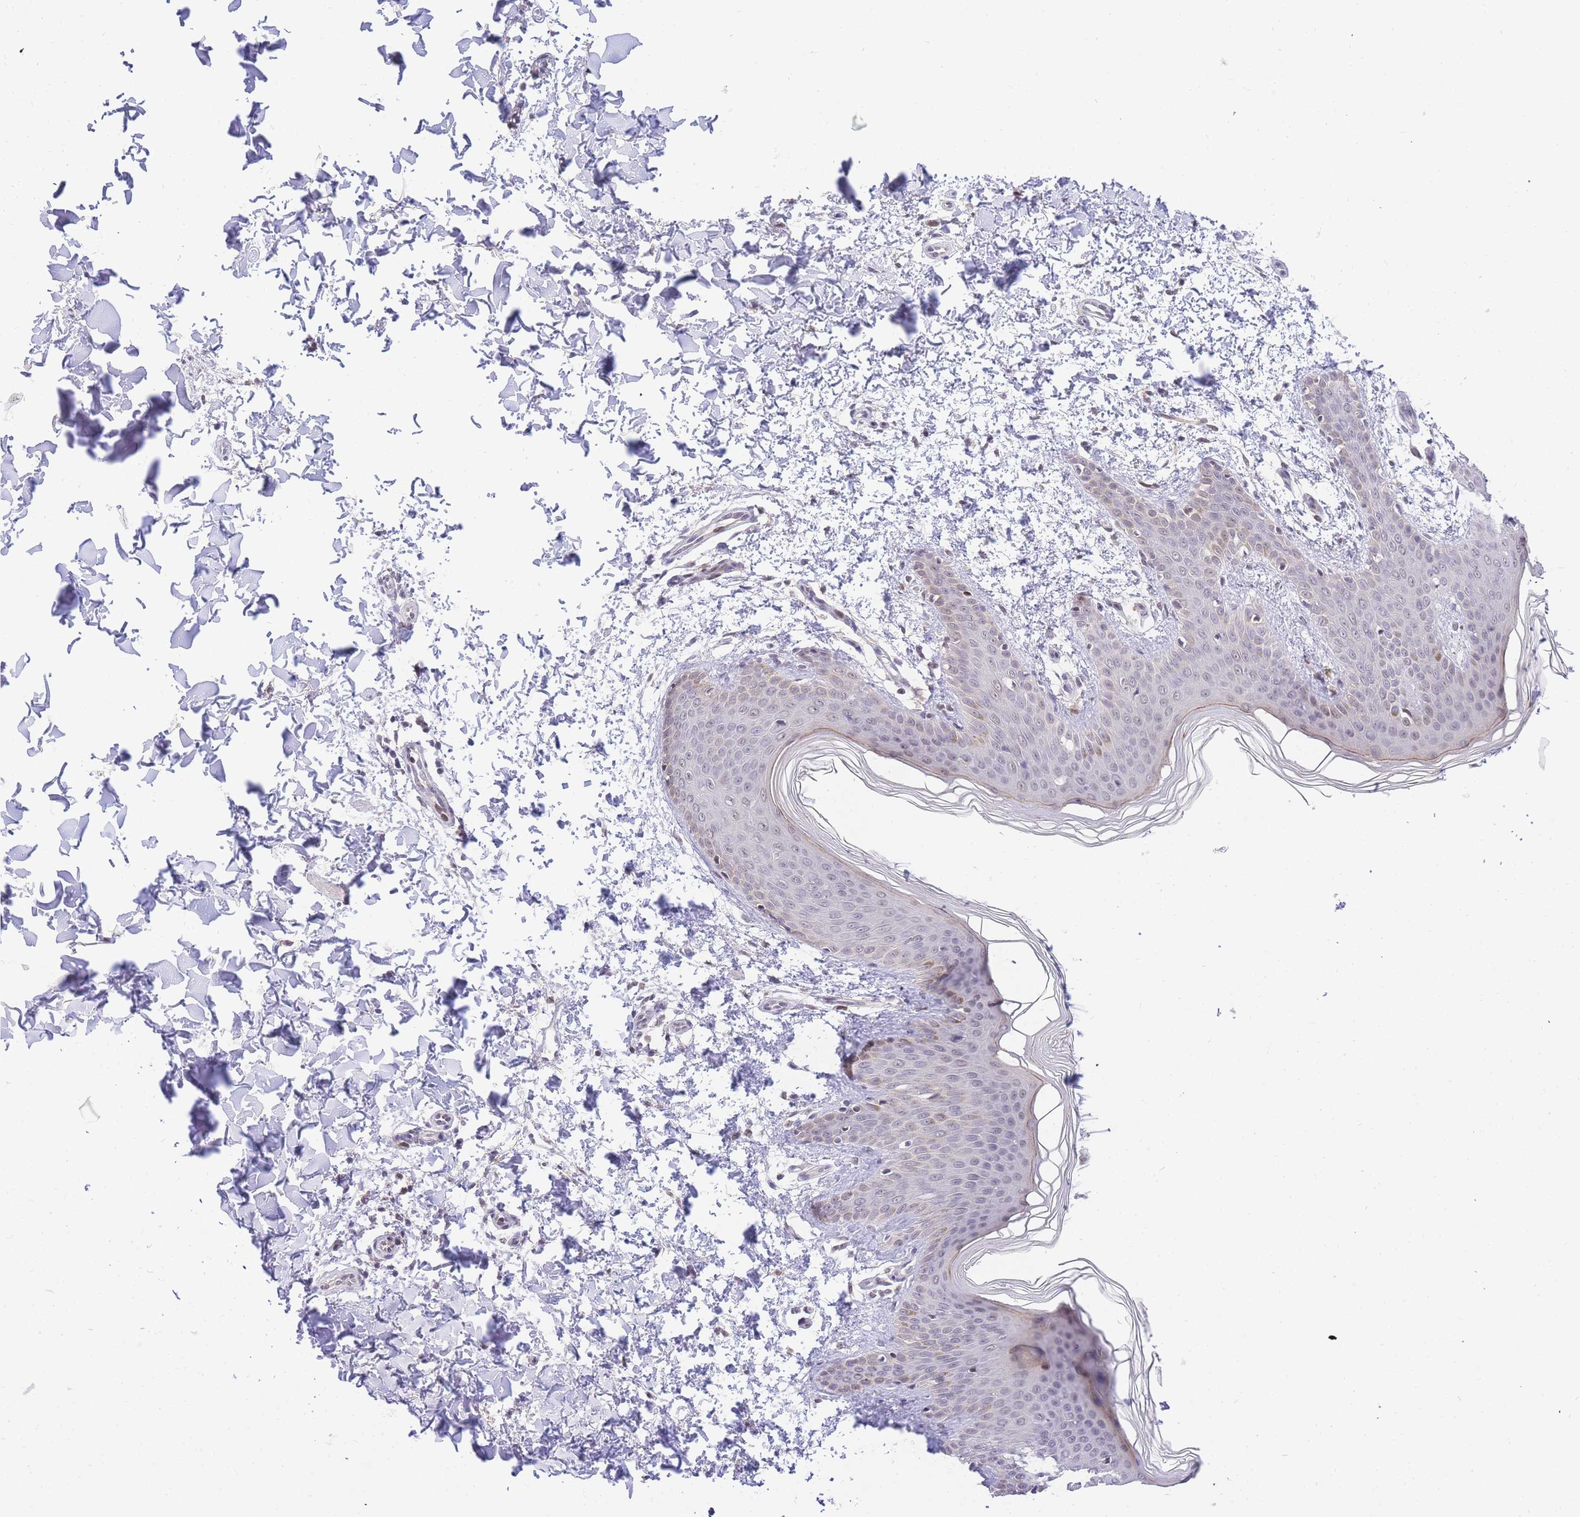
{"staining": {"intensity": "negative", "quantity": "none", "location": "none"}, "tissue": "skin", "cell_type": "Fibroblasts", "image_type": "normal", "snomed": [{"axis": "morphology", "description": "Normal tissue, NOS"}, {"axis": "topography", "description": "Skin"}], "caption": "High power microscopy micrograph of an IHC photomicrograph of benign skin, revealing no significant staining in fibroblasts. Brightfield microscopy of immunohistochemistry (IHC) stained with DAB (brown) and hematoxylin (blue), captured at high magnification.", "gene": "PUS10", "patient": {"sex": "male", "age": 36}}